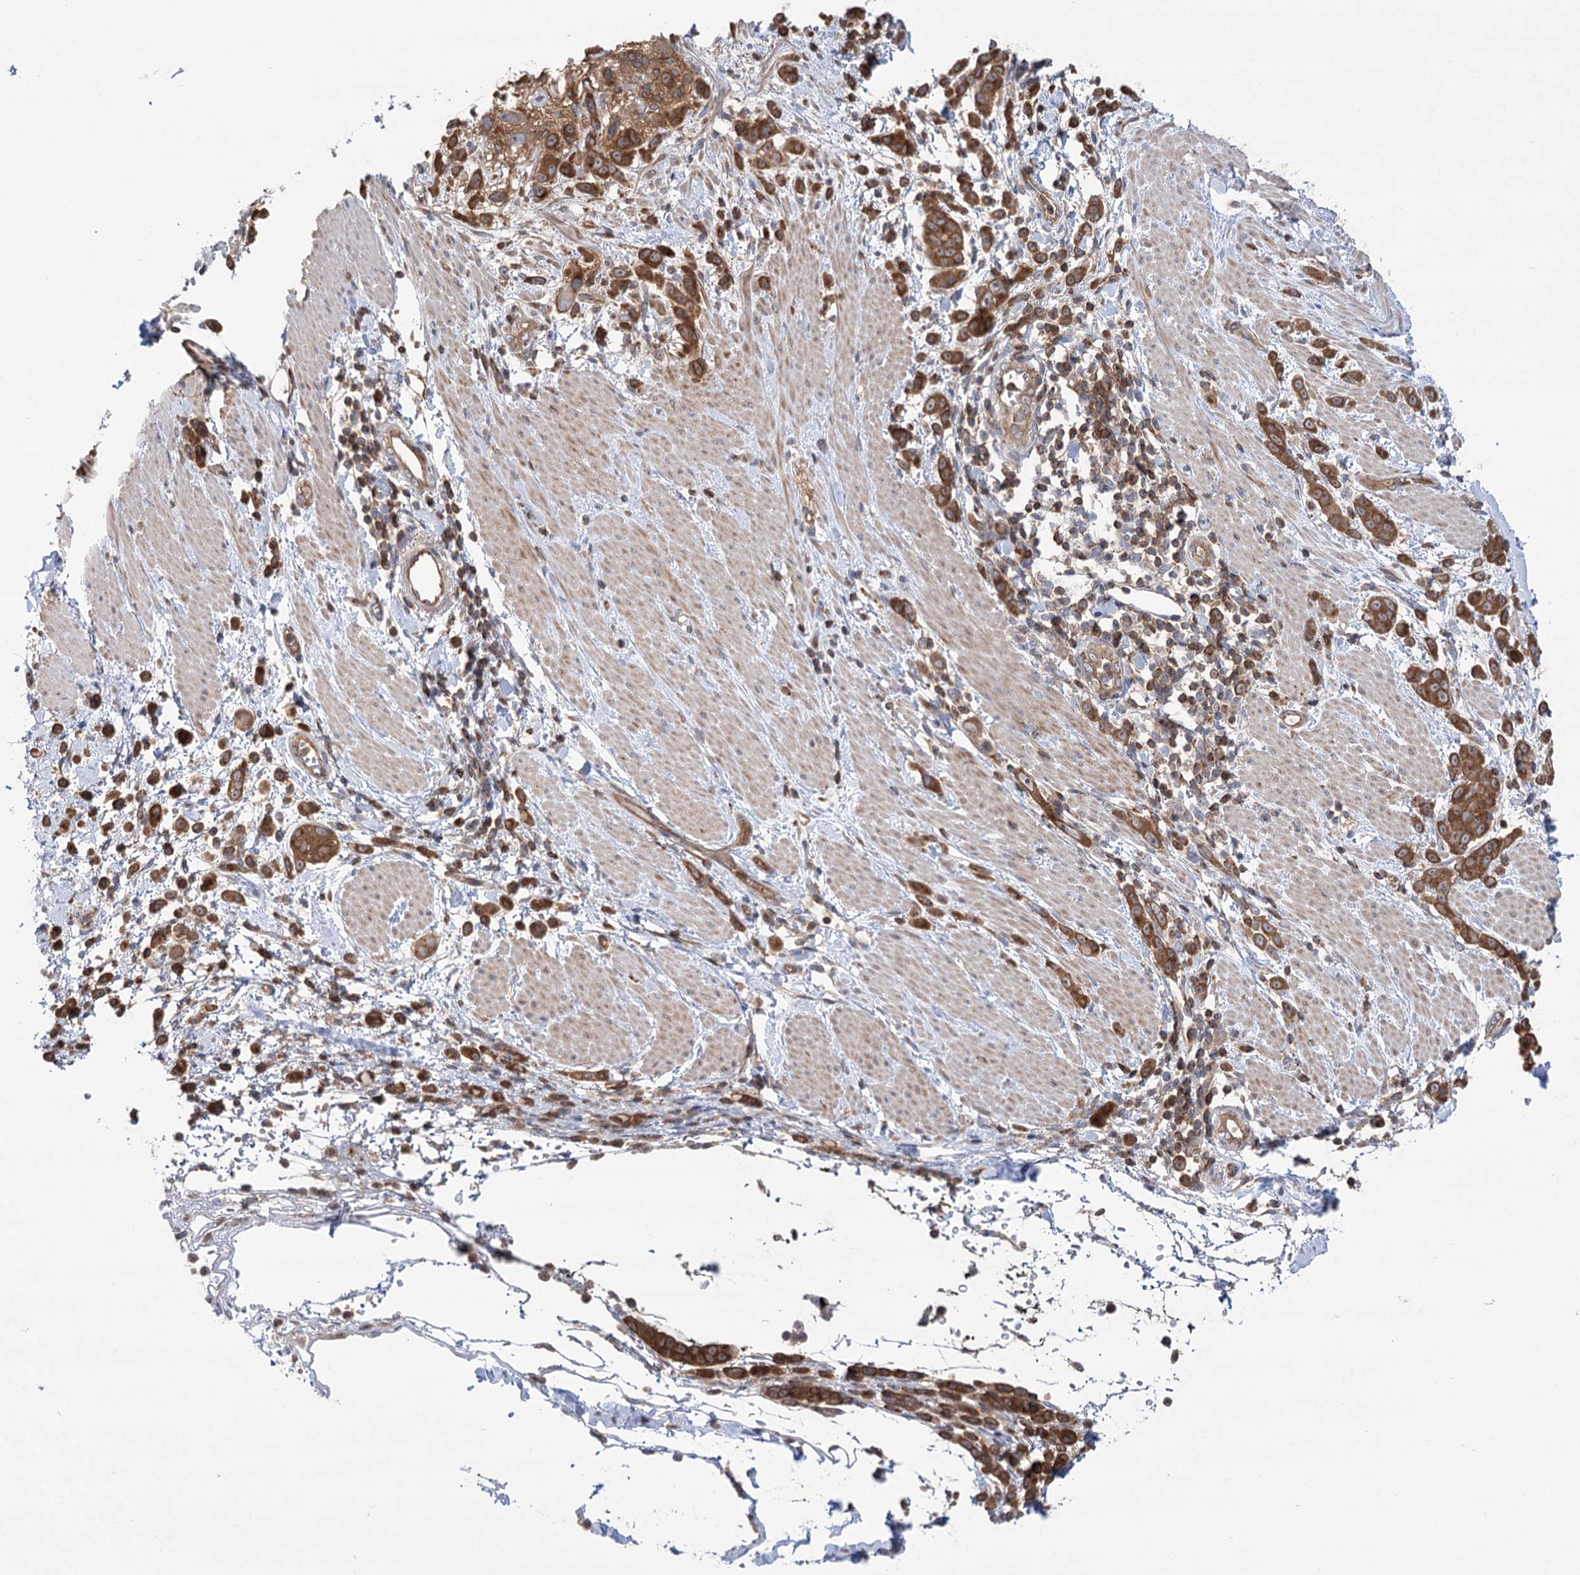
{"staining": {"intensity": "strong", "quantity": ">75%", "location": "cytoplasmic/membranous"}, "tissue": "pancreatic cancer", "cell_type": "Tumor cells", "image_type": "cancer", "snomed": [{"axis": "morphology", "description": "Normal tissue, NOS"}, {"axis": "morphology", "description": "Adenocarcinoma, NOS"}, {"axis": "topography", "description": "Pancreas"}], "caption": "Protein staining of pancreatic cancer (adenocarcinoma) tissue shows strong cytoplasmic/membranous staining in approximately >75% of tumor cells.", "gene": "VPS37B", "patient": {"sex": "female", "age": 64}}